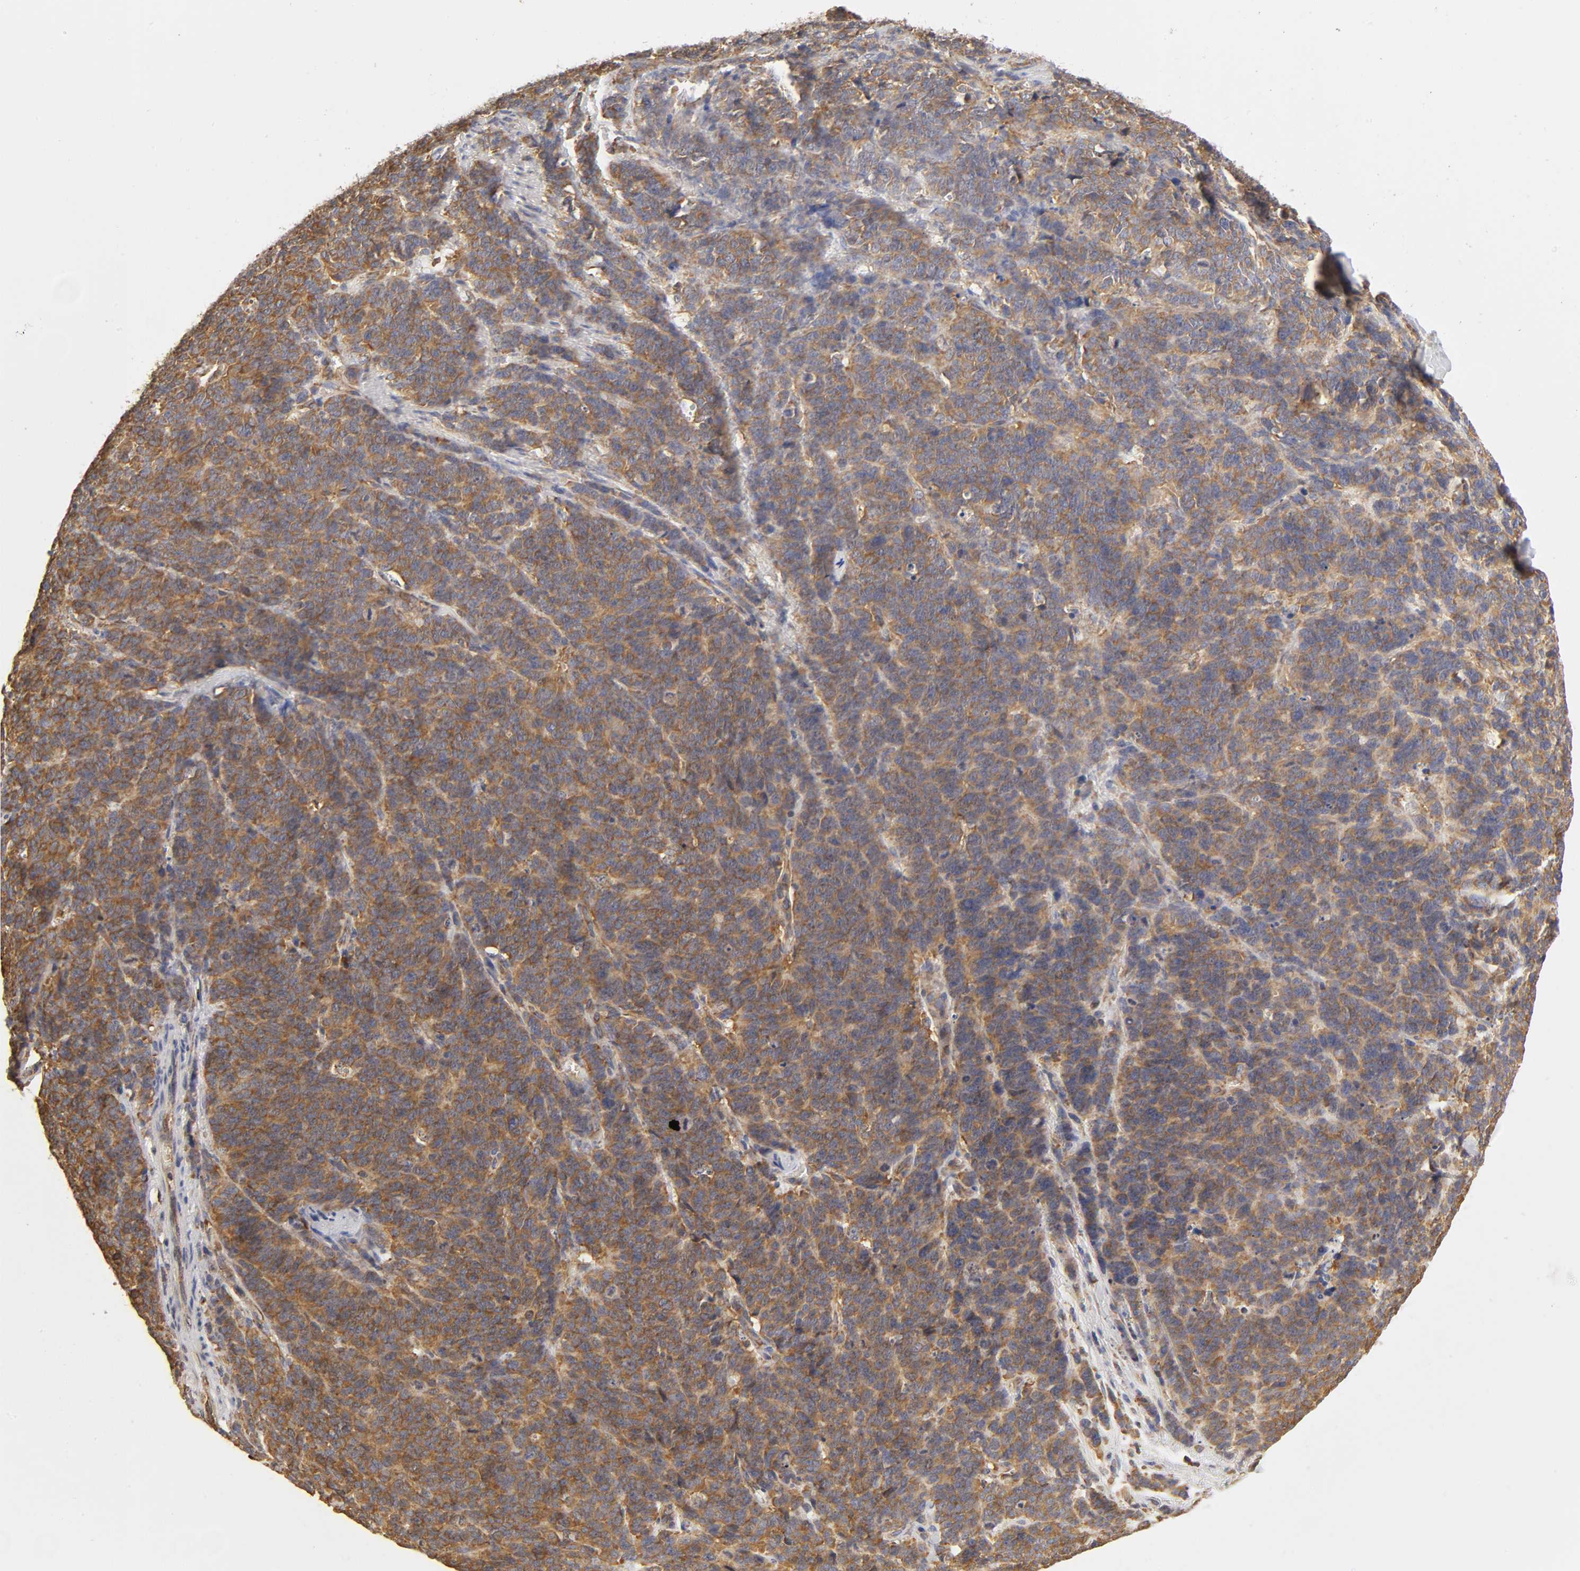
{"staining": {"intensity": "moderate", "quantity": ">75%", "location": "cytoplasmic/membranous"}, "tissue": "lung cancer", "cell_type": "Tumor cells", "image_type": "cancer", "snomed": [{"axis": "morphology", "description": "Neoplasm, malignant, NOS"}, {"axis": "topography", "description": "Lung"}], "caption": "Immunohistochemistry (DAB) staining of malignant neoplasm (lung) reveals moderate cytoplasmic/membranous protein positivity in approximately >75% of tumor cells.", "gene": "RPL14", "patient": {"sex": "female", "age": 58}}